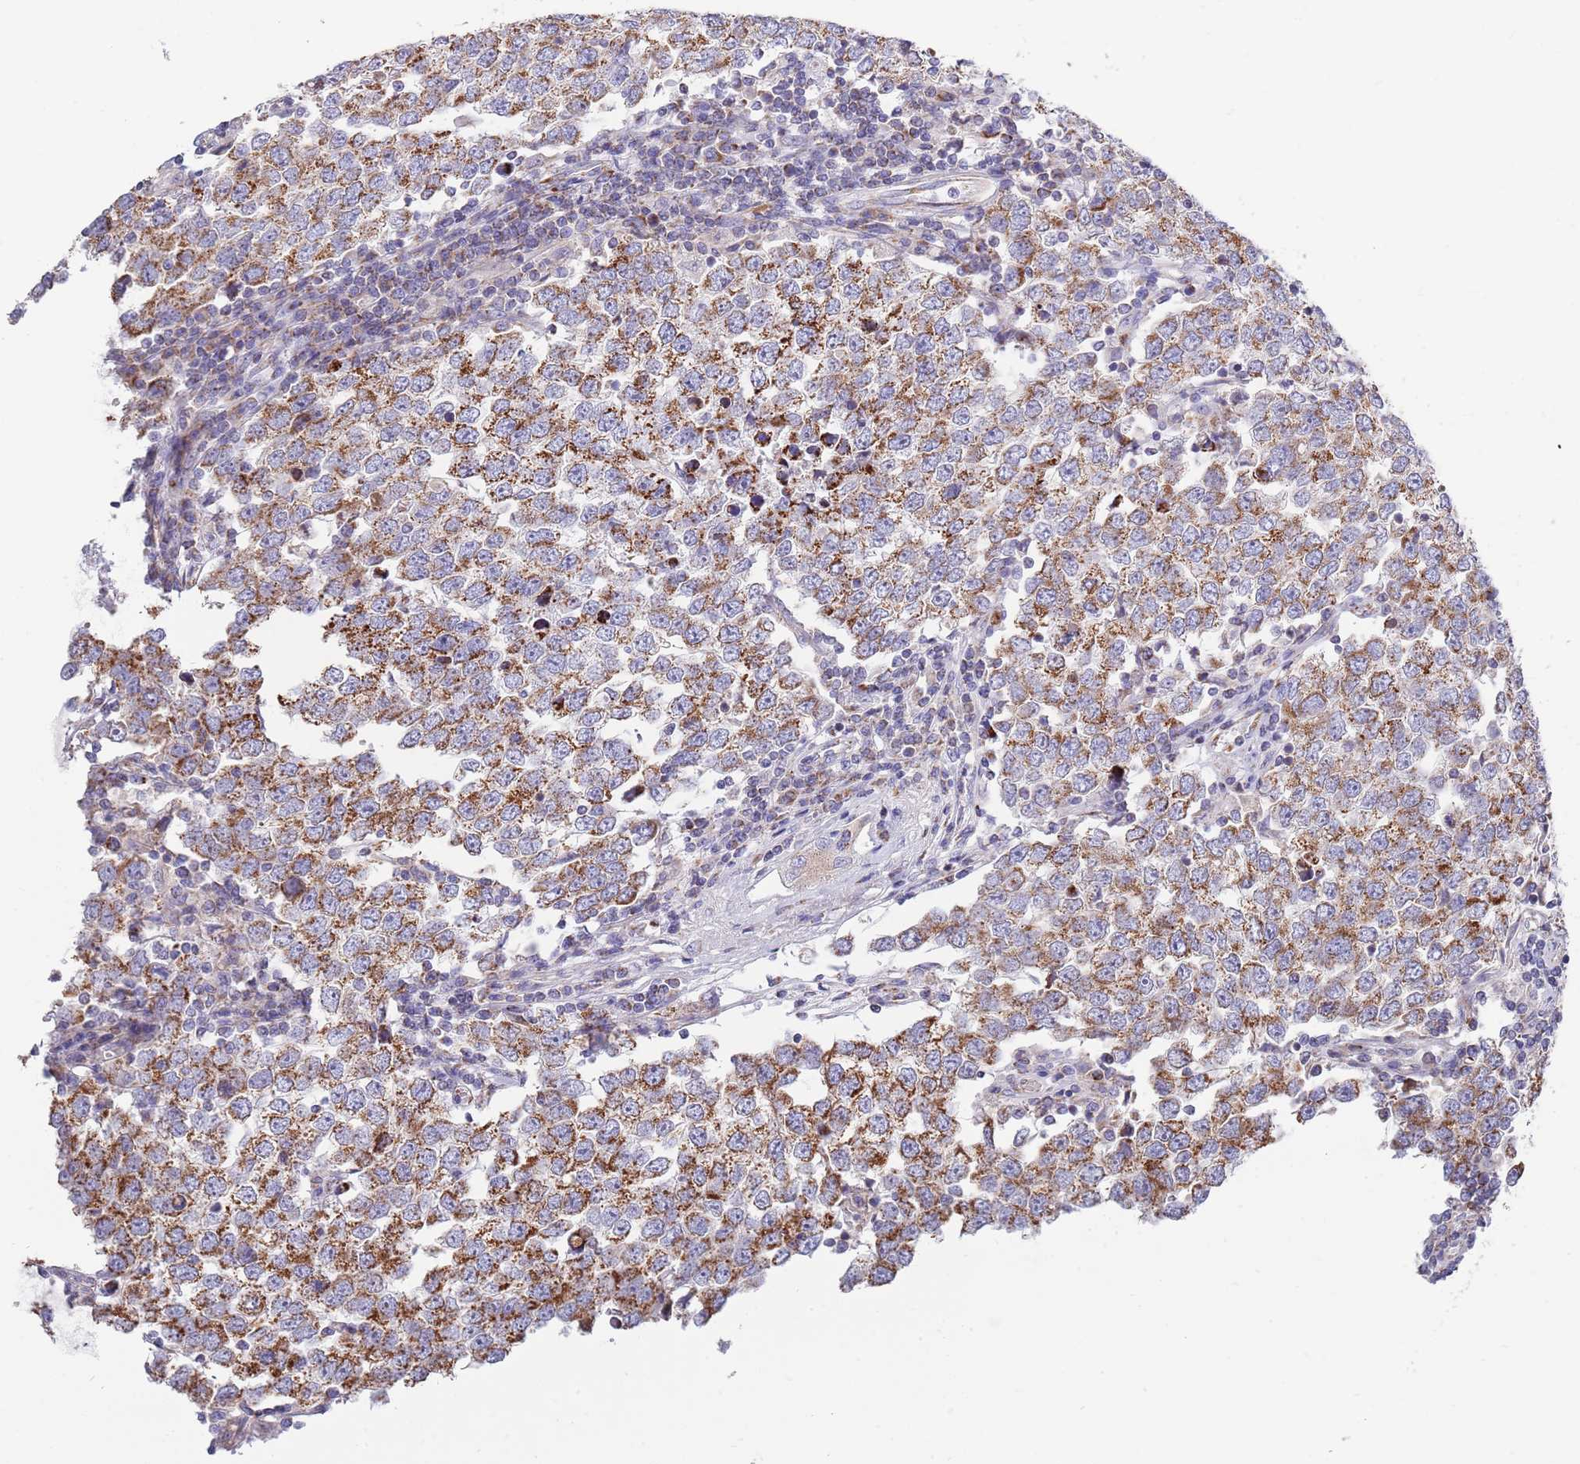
{"staining": {"intensity": "strong", "quantity": ">75%", "location": "cytoplasmic/membranous"}, "tissue": "testis cancer", "cell_type": "Tumor cells", "image_type": "cancer", "snomed": [{"axis": "morphology", "description": "Seminoma, NOS"}, {"axis": "morphology", "description": "Carcinoma, Embryonal, NOS"}, {"axis": "topography", "description": "Testis"}], "caption": "The image reveals staining of testis seminoma, revealing strong cytoplasmic/membranous protein expression (brown color) within tumor cells. The staining is performed using DAB brown chromogen to label protein expression. The nuclei are counter-stained blue using hematoxylin.", "gene": "EMC8", "patient": {"sex": "male", "age": 28}}